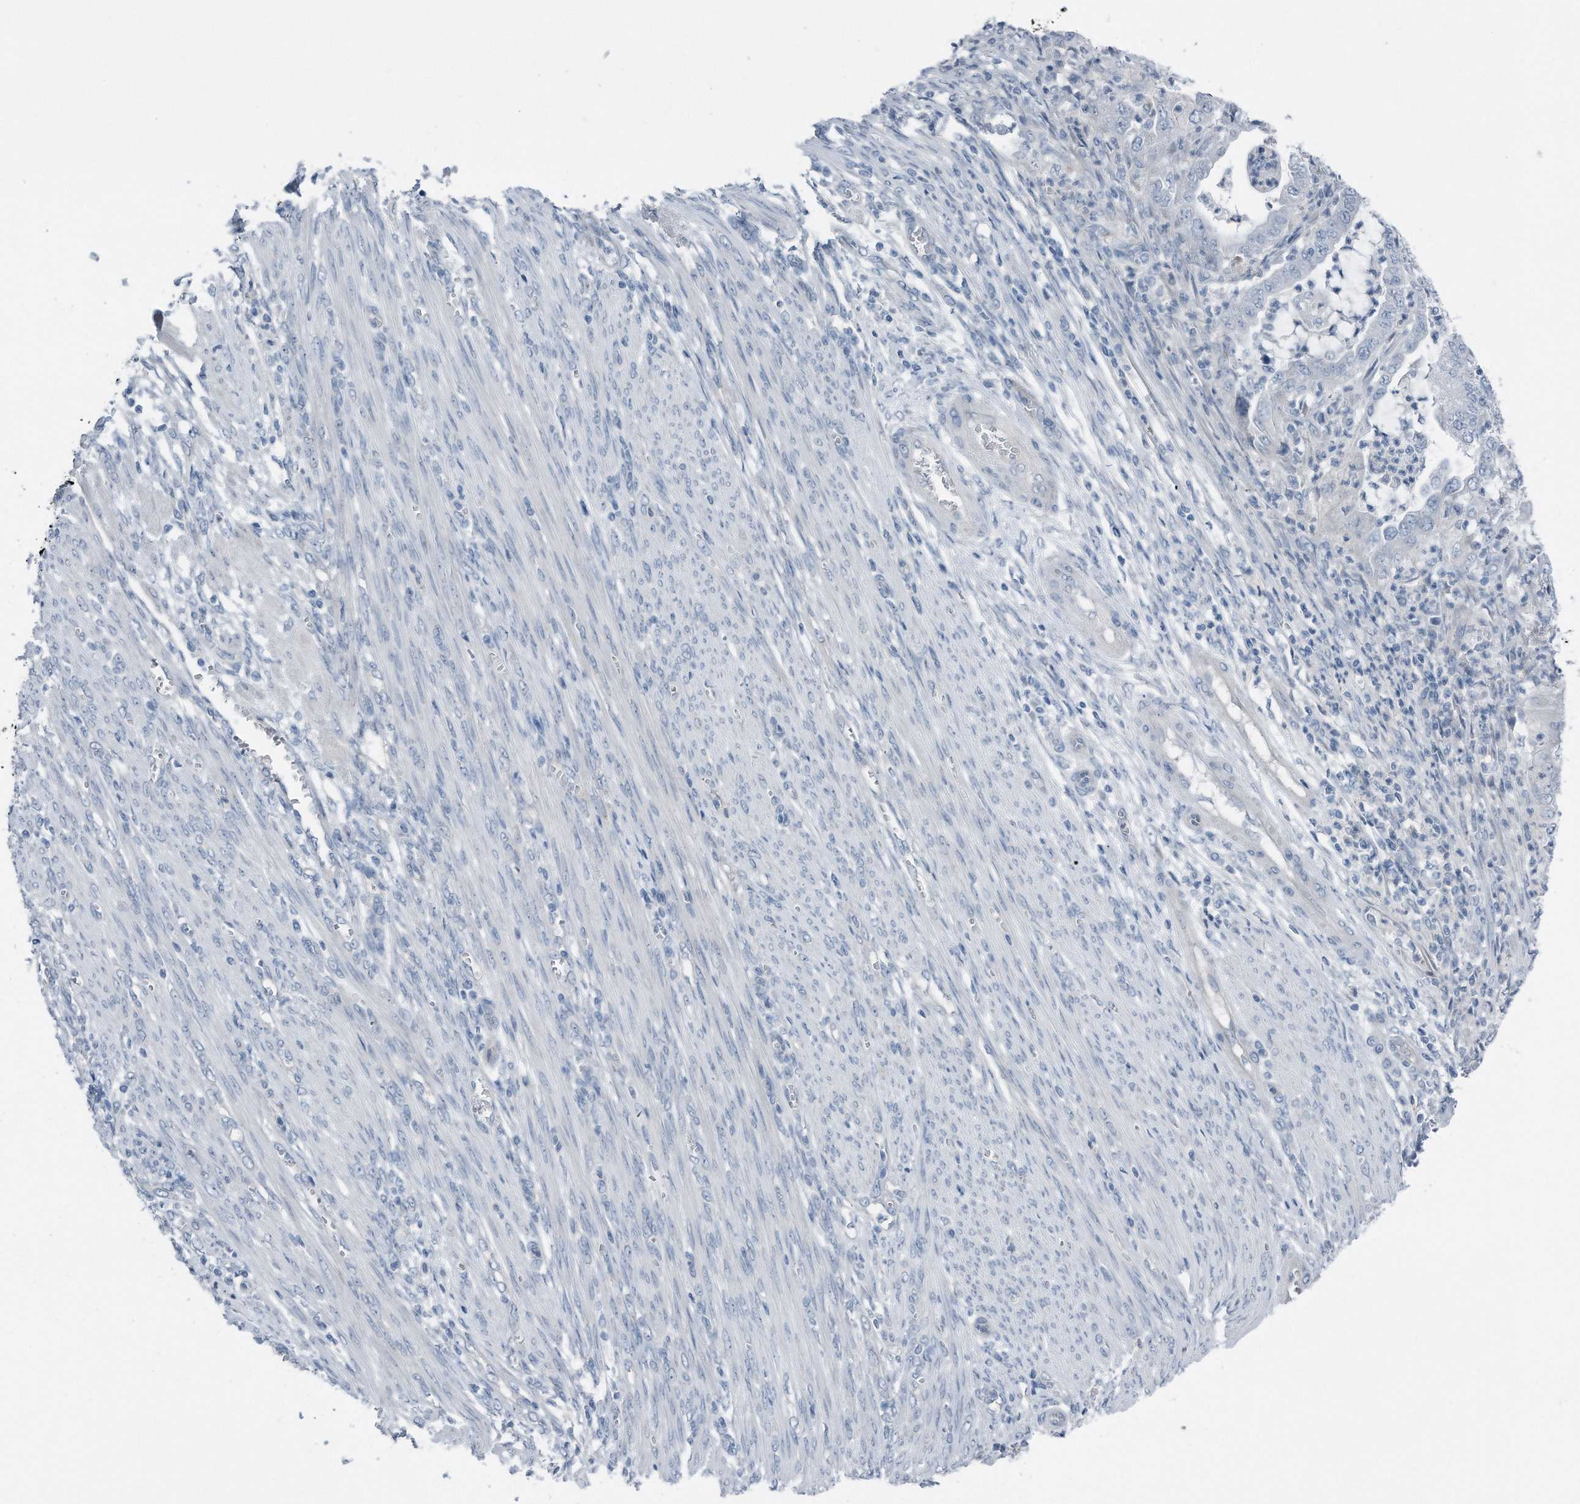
{"staining": {"intensity": "negative", "quantity": "none", "location": "none"}, "tissue": "endometrial cancer", "cell_type": "Tumor cells", "image_type": "cancer", "snomed": [{"axis": "morphology", "description": "Adenocarcinoma, NOS"}, {"axis": "topography", "description": "Endometrium"}], "caption": "IHC of endometrial cancer demonstrates no positivity in tumor cells.", "gene": "YRDC", "patient": {"sex": "female", "age": 51}}